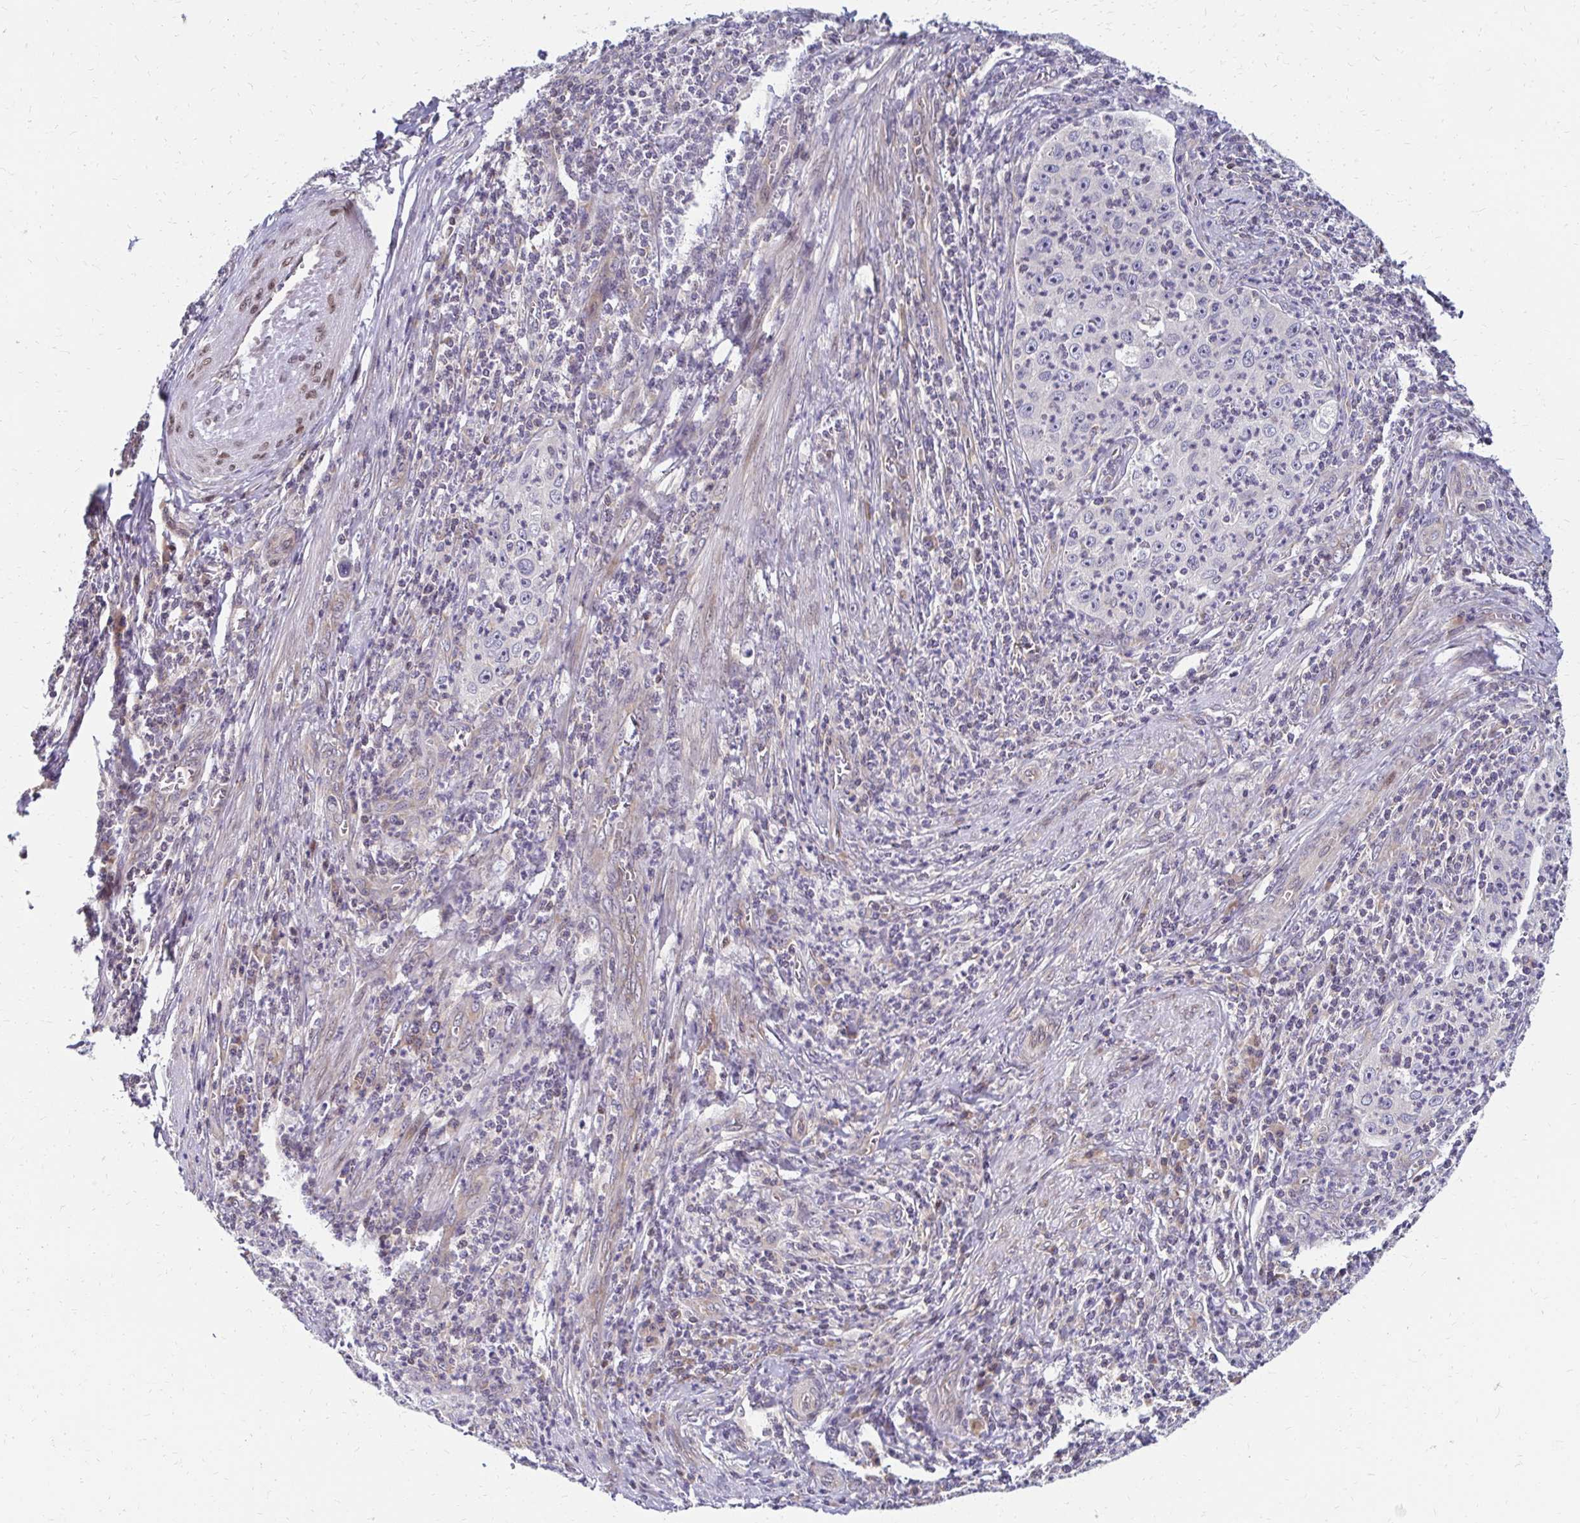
{"staining": {"intensity": "negative", "quantity": "none", "location": "none"}, "tissue": "cervical cancer", "cell_type": "Tumor cells", "image_type": "cancer", "snomed": [{"axis": "morphology", "description": "Squamous cell carcinoma, NOS"}, {"axis": "topography", "description": "Cervix"}], "caption": "Histopathology image shows no significant protein positivity in tumor cells of cervical cancer (squamous cell carcinoma).", "gene": "CBX7", "patient": {"sex": "female", "age": 30}}